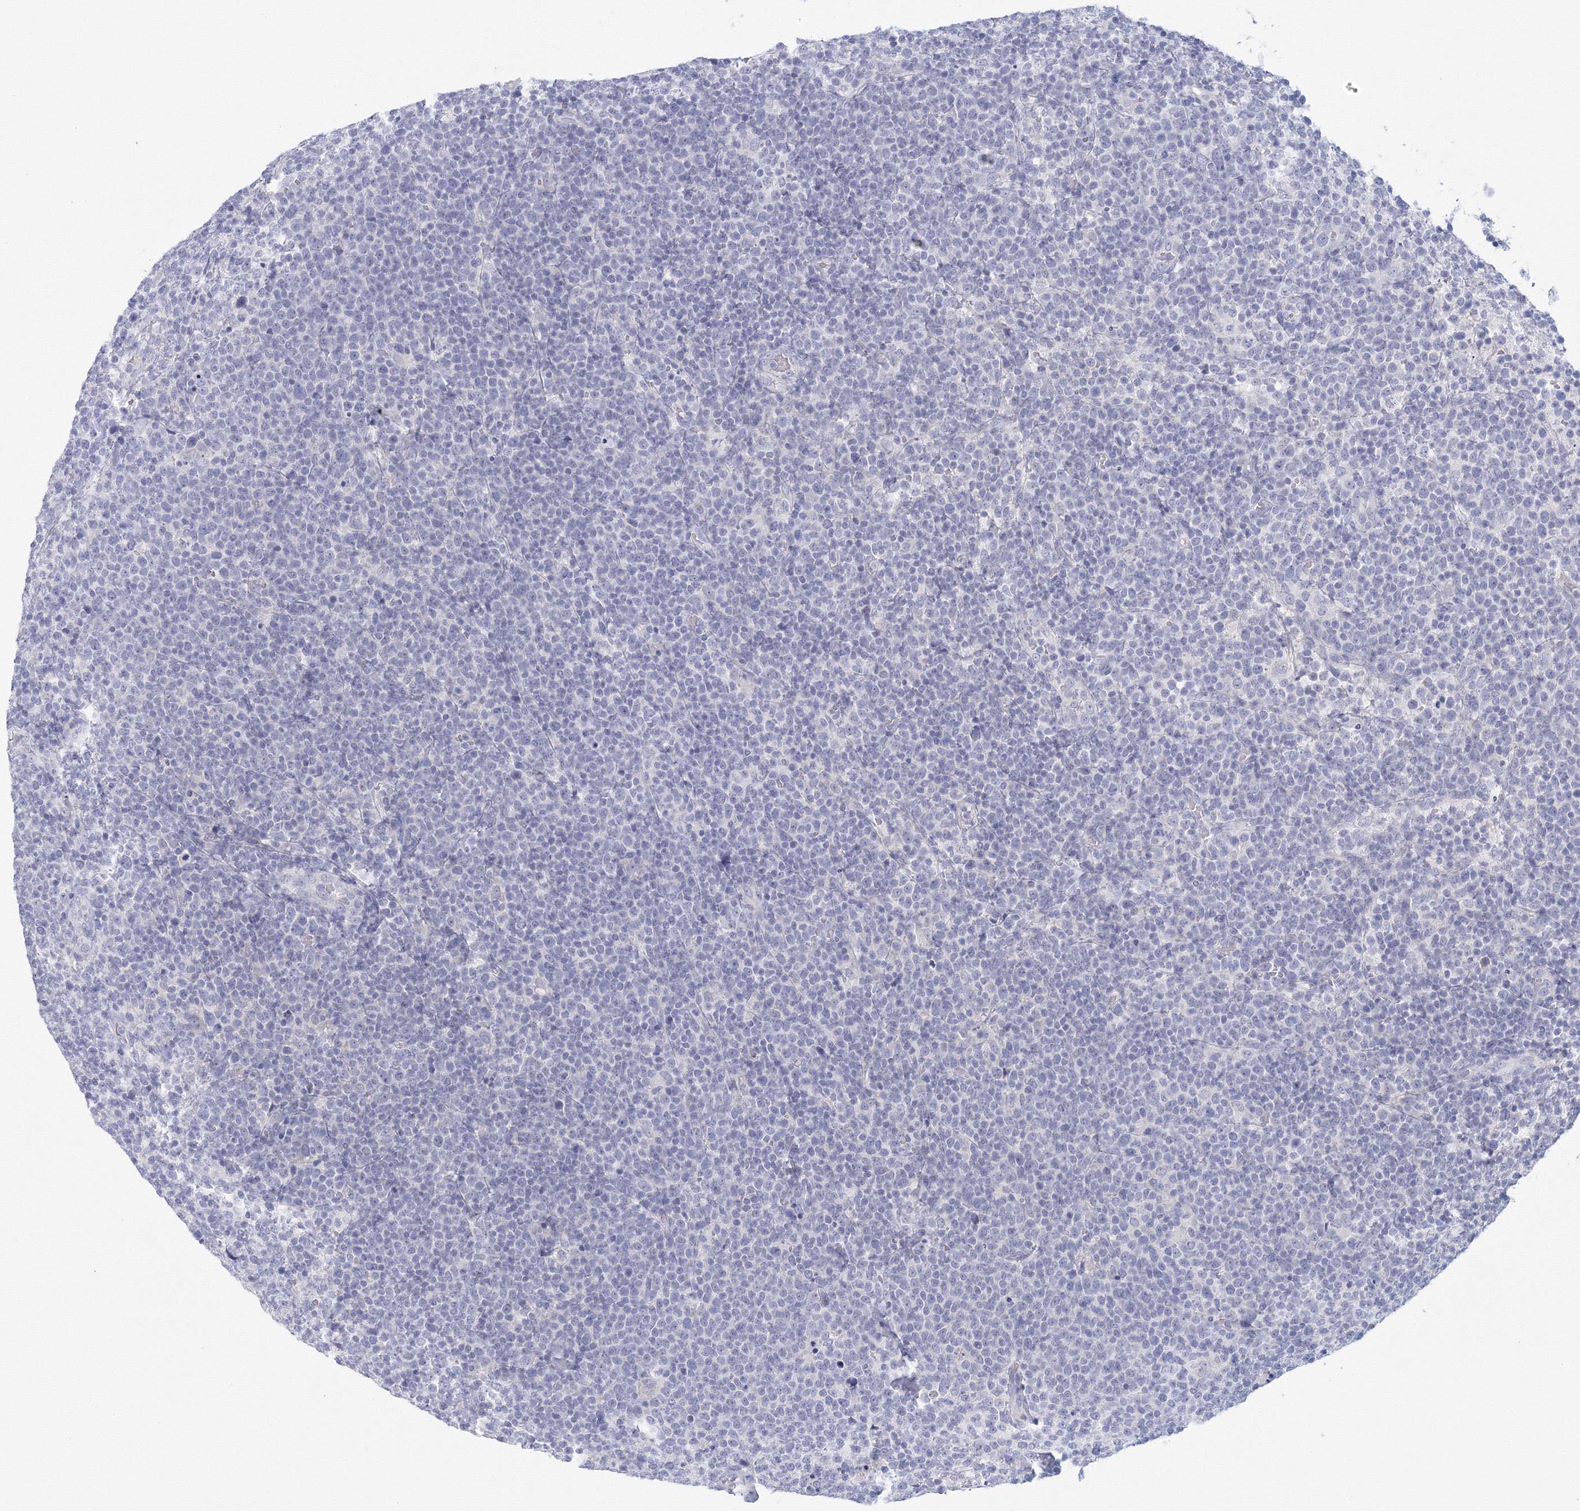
{"staining": {"intensity": "negative", "quantity": "none", "location": "none"}, "tissue": "lymphoma", "cell_type": "Tumor cells", "image_type": "cancer", "snomed": [{"axis": "morphology", "description": "Malignant lymphoma, non-Hodgkin's type, High grade"}, {"axis": "topography", "description": "Lymph node"}], "caption": "Immunohistochemistry (IHC) of high-grade malignant lymphoma, non-Hodgkin's type exhibits no positivity in tumor cells.", "gene": "TACC2", "patient": {"sex": "male", "age": 61}}